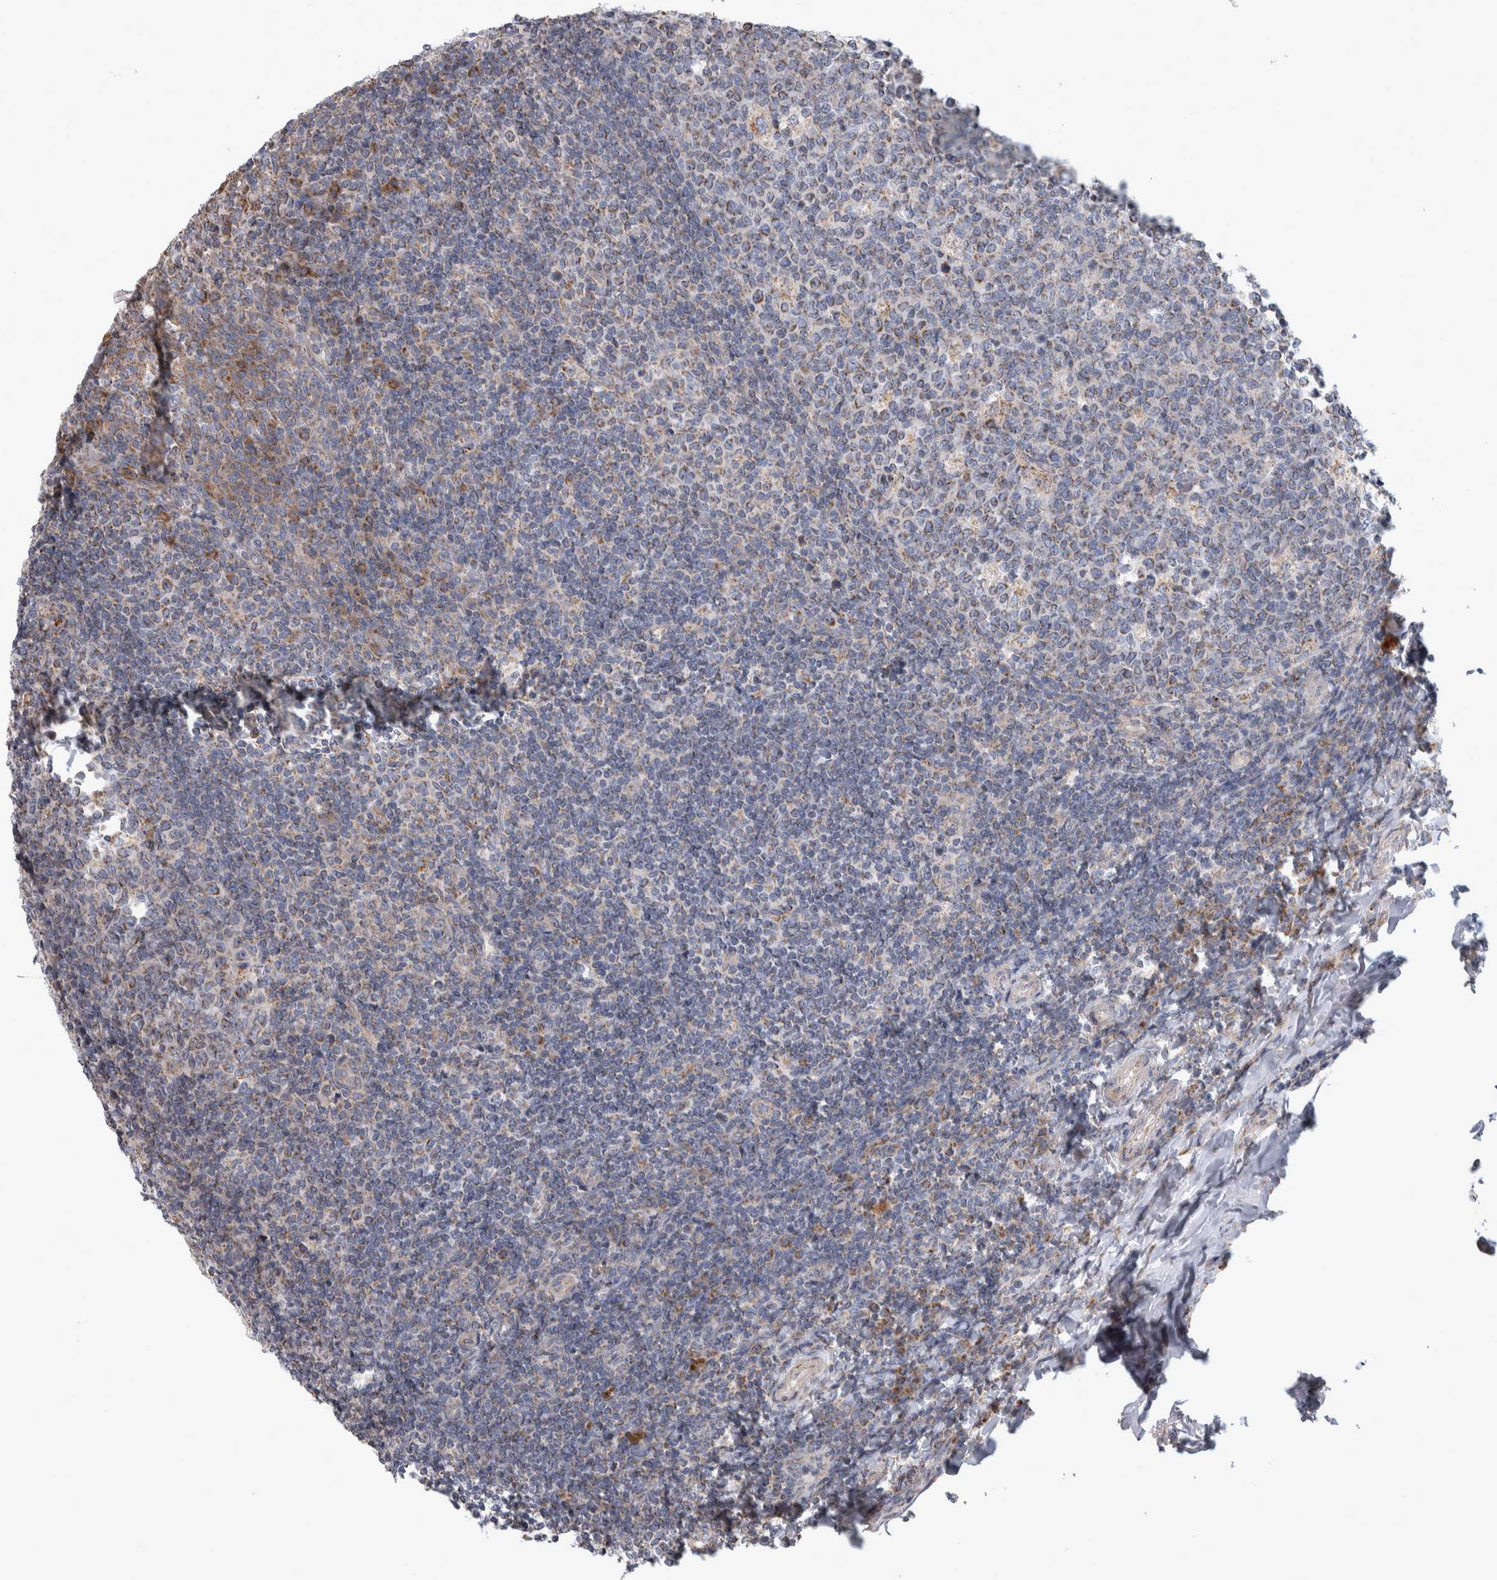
{"staining": {"intensity": "weak", "quantity": "<25%", "location": "cytoplasmic/membranous"}, "tissue": "tonsil", "cell_type": "Germinal center cells", "image_type": "normal", "snomed": [{"axis": "morphology", "description": "Normal tissue, NOS"}, {"axis": "topography", "description": "Tonsil"}], "caption": "There is no significant positivity in germinal center cells of tonsil. Brightfield microscopy of IHC stained with DAB (3,3'-diaminobenzidine) (brown) and hematoxylin (blue), captured at high magnification.", "gene": "SCO1", "patient": {"sex": "female", "age": 19}}